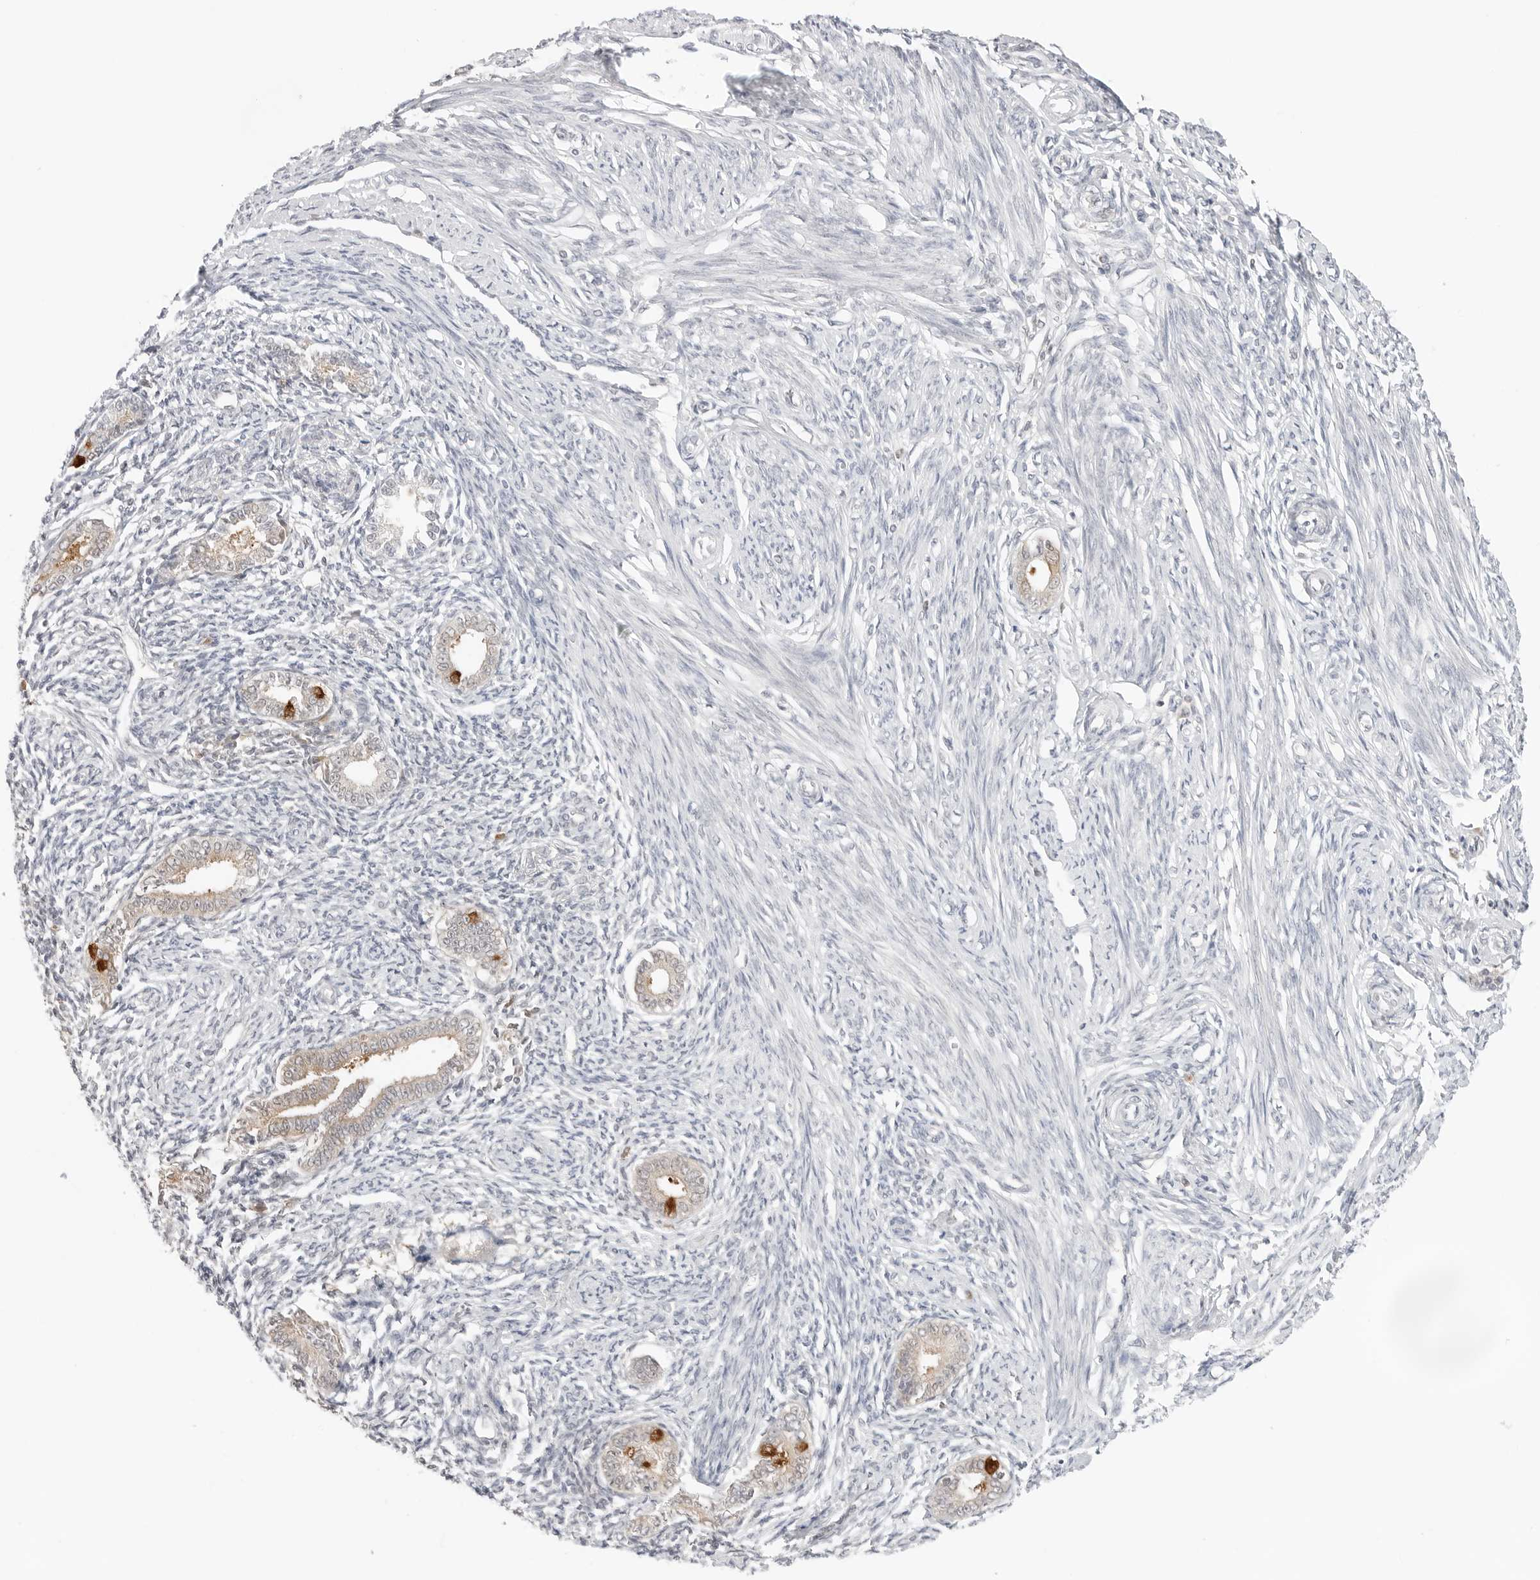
{"staining": {"intensity": "negative", "quantity": "none", "location": "none"}, "tissue": "endometrium", "cell_type": "Cells in endometrial stroma", "image_type": "normal", "snomed": [{"axis": "morphology", "description": "Normal tissue, NOS"}, {"axis": "topography", "description": "Endometrium"}], "caption": "Immunohistochemistry of normal human endometrium demonstrates no positivity in cells in endometrial stroma. (Brightfield microscopy of DAB (3,3'-diaminobenzidine) immunohistochemistry (IHC) at high magnification).", "gene": "NUDC", "patient": {"sex": "female", "age": 56}}